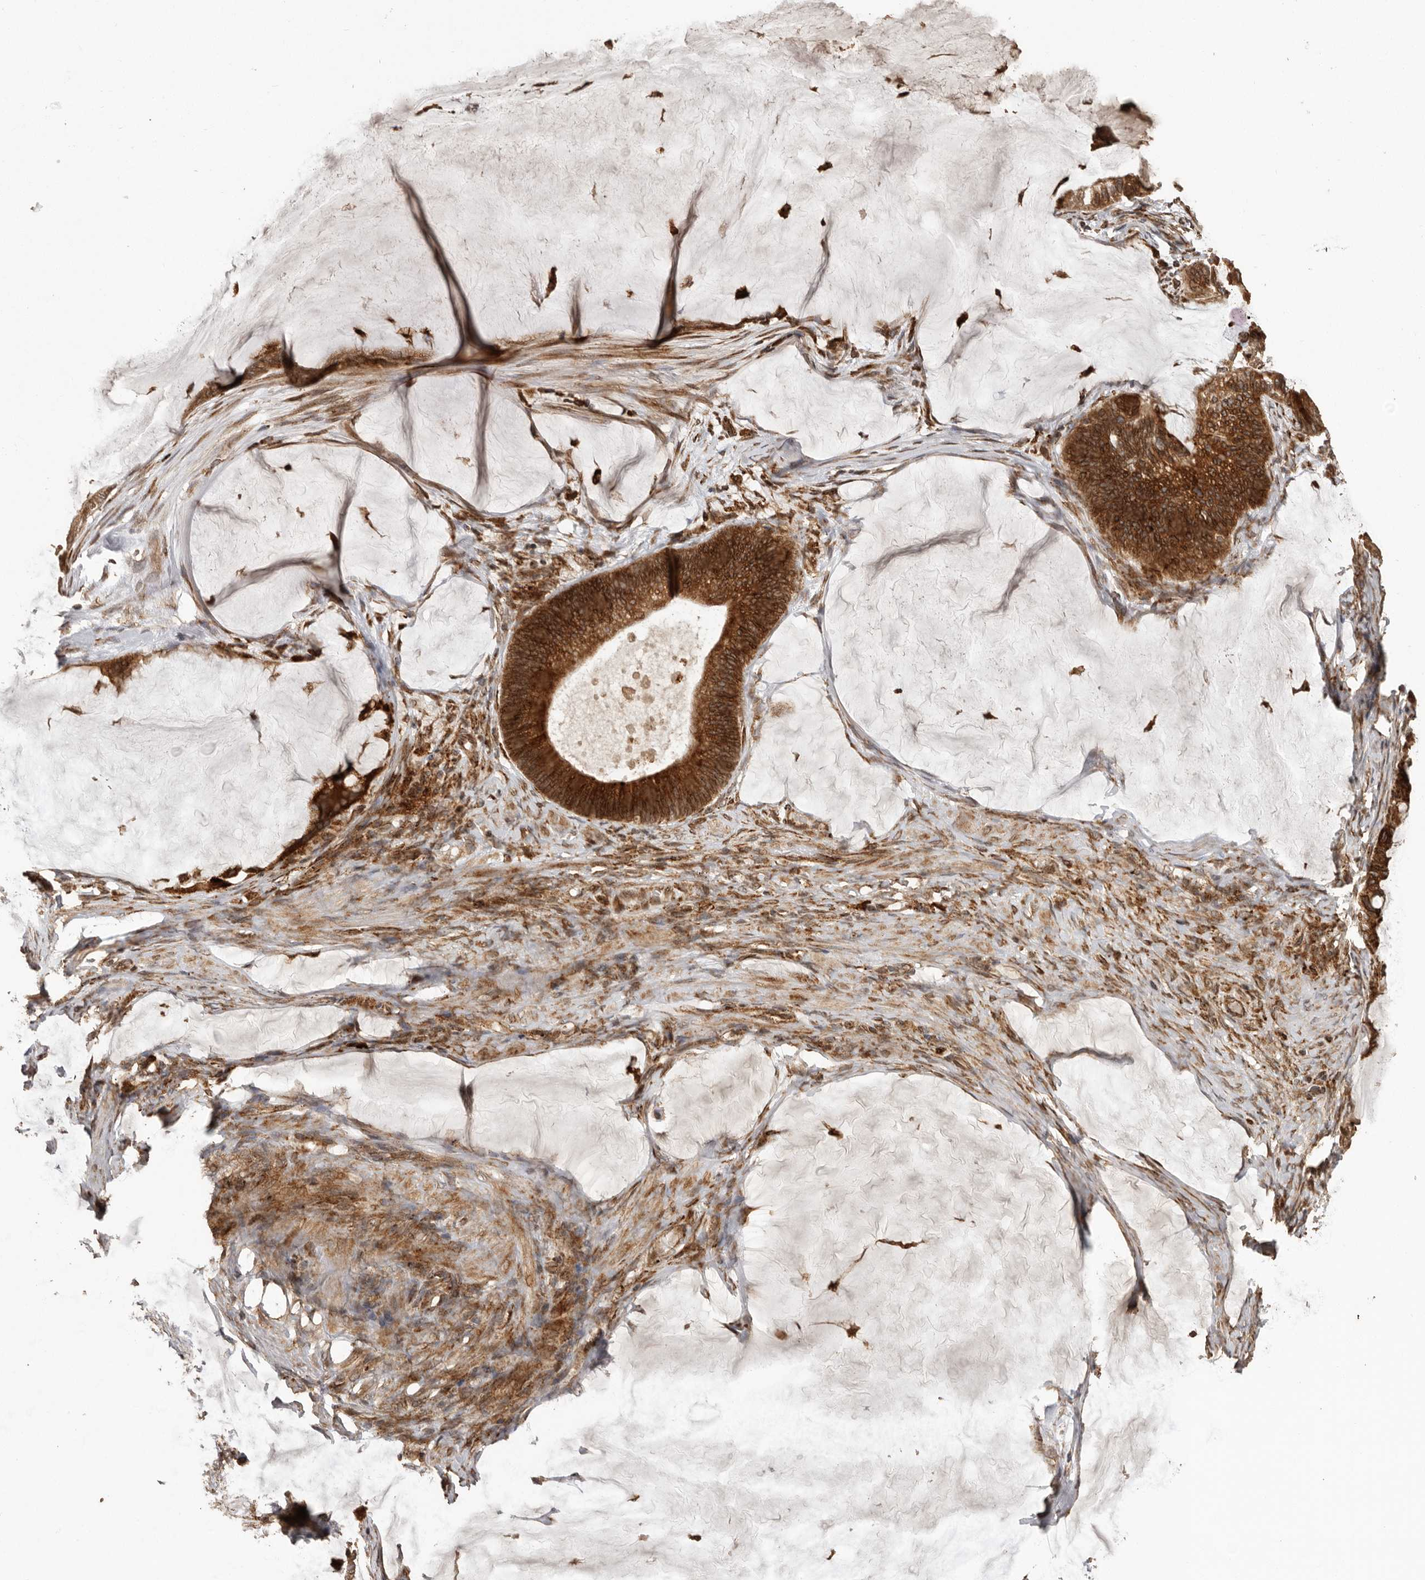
{"staining": {"intensity": "strong", "quantity": ">75%", "location": "cytoplasmic/membranous"}, "tissue": "ovarian cancer", "cell_type": "Tumor cells", "image_type": "cancer", "snomed": [{"axis": "morphology", "description": "Cystadenocarcinoma, mucinous, NOS"}, {"axis": "topography", "description": "Ovary"}], "caption": "Immunohistochemistry (IHC) of human ovarian cancer displays high levels of strong cytoplasmic/membranous expression in about >75% of tumor cells.", "gene": "NUP43", "patient": {"sex": "female", "age": 61}}